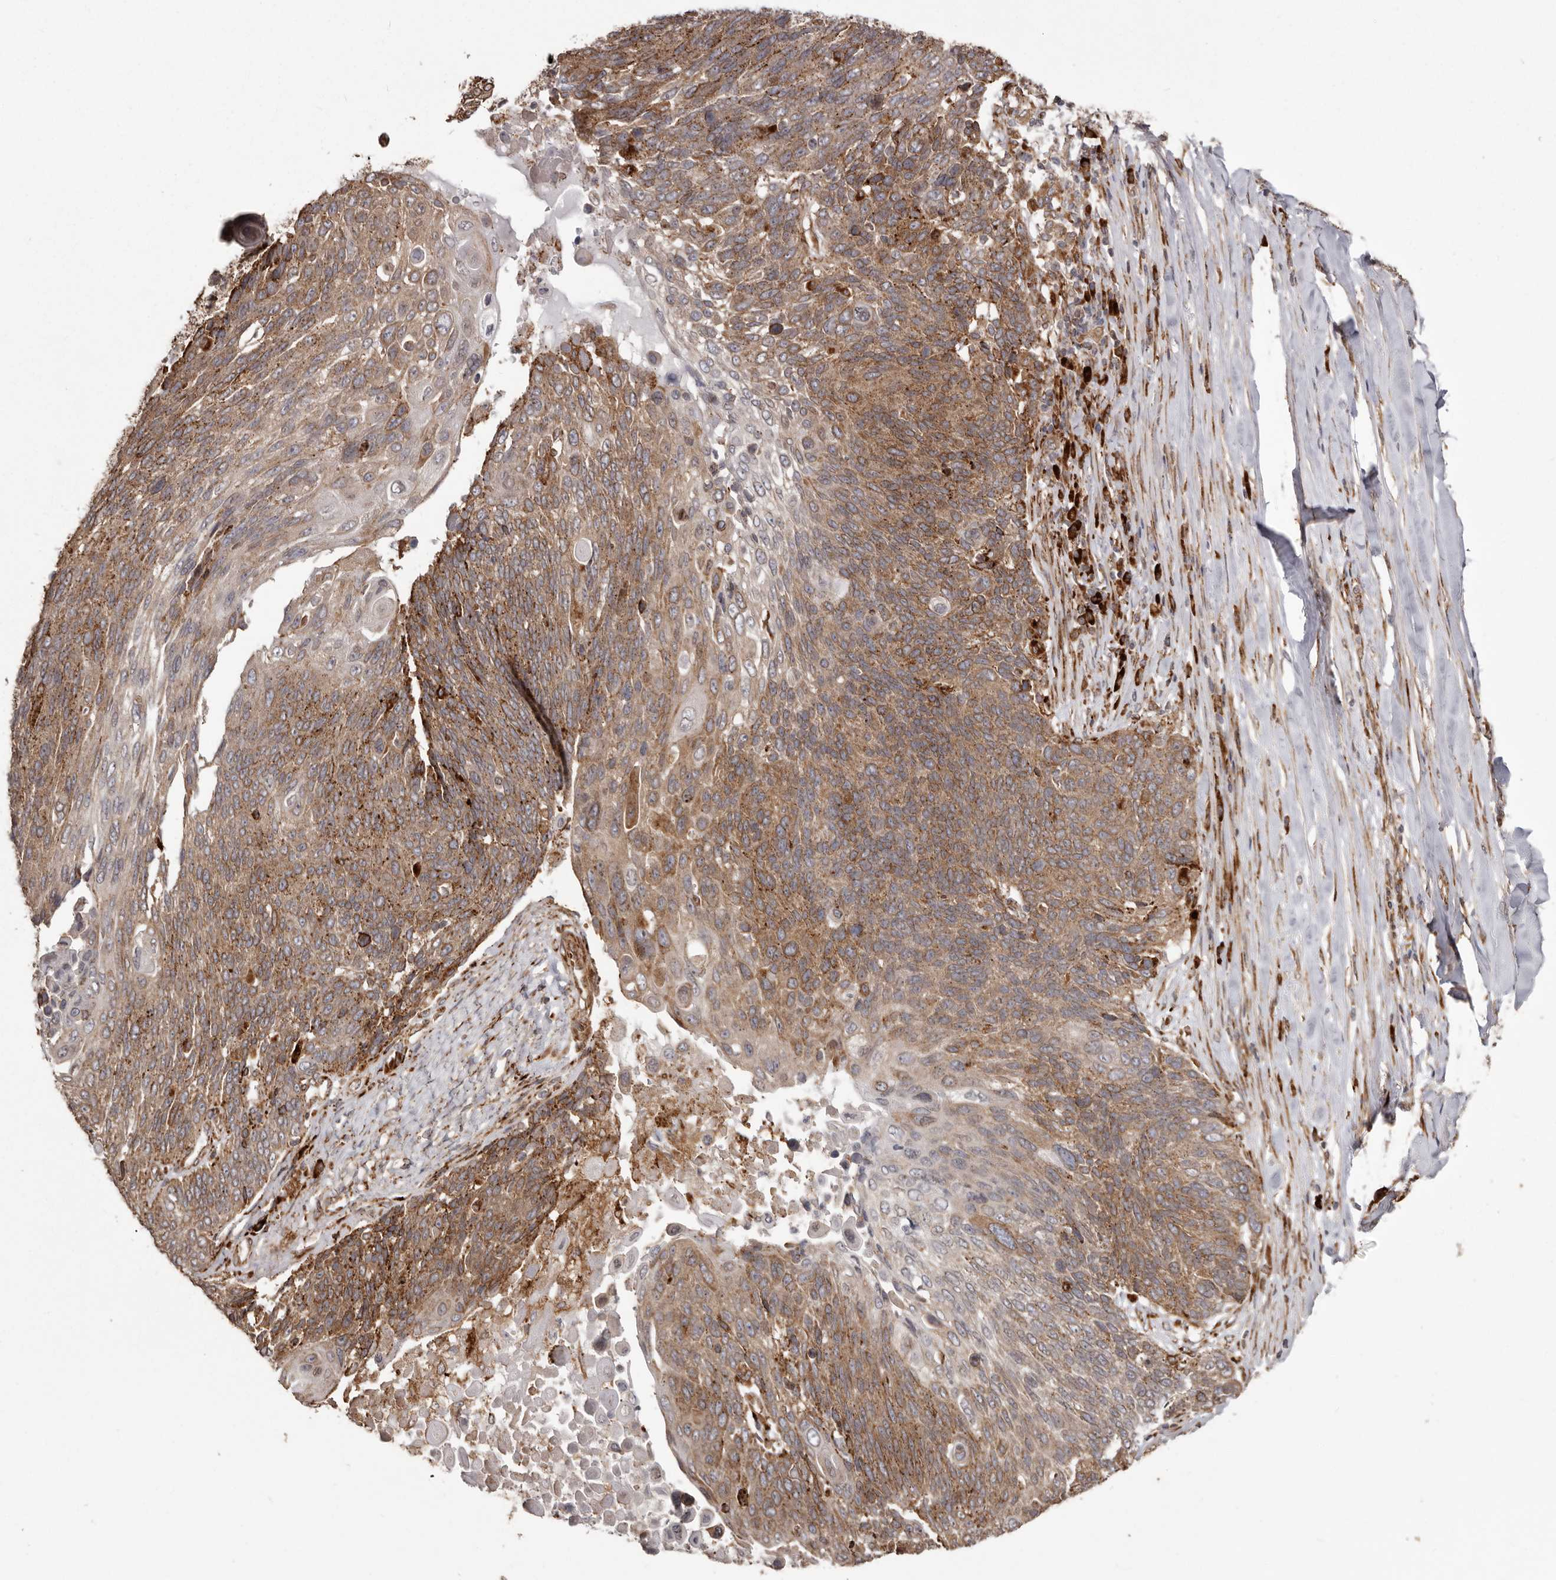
{"staining": {"intensity": "moderate", "quantity": ">75%", "location": "cytoplasmic/membranous"}, "tissue": "lung cancer", "cell_type": "Tumor cells", "image_type": "cancer", "snomed": [{"axis": "morphology", "description": "Squamous cell carcinoma, NOS"}, {"axis": "topography", "description": "Lung"}], "caption": "The image shows staining of squamous cell carcinoma (lung), revealing moderate cytoplasmic/membranous protein expression (brown color) within tumor cells.", "gene": "NUP43", "patient": {"sex": "male", "age": 66}}